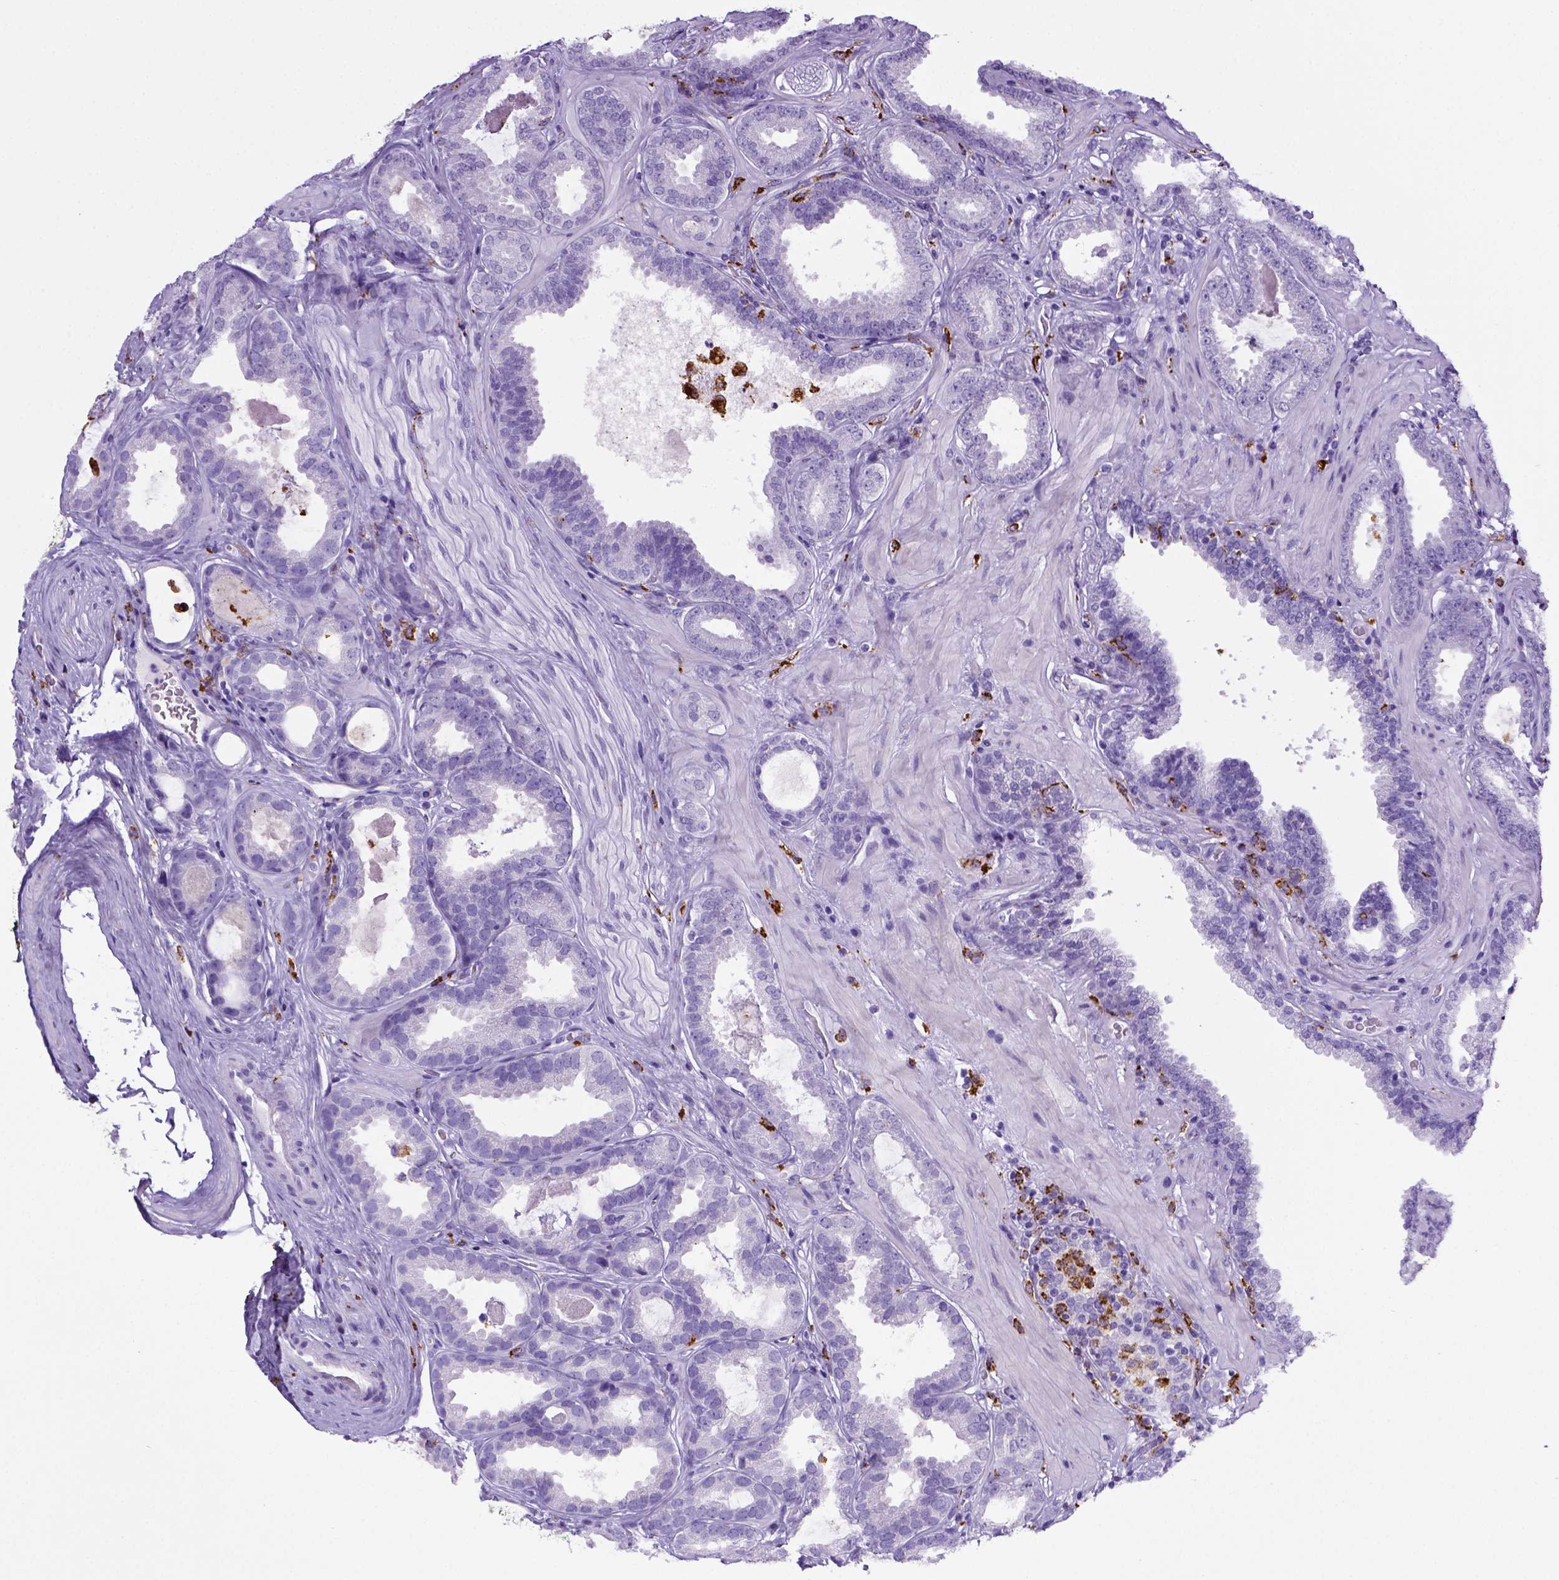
{"staining": {"intensity": "negative", "quantity": "none", "location": "none"}, "tissue": "prostate cancer", "cell_type": "Tumor cells", "image_type": "cancer", "snomed": [{"axis": "morphology", "description": "Adenocarcinoma, NOS"}, {"axis": "topography", "description": "Prostate"}], "caption": "IHC photomicrograph of human prostate adenocarcinoma stained for a protein (brown), which shows no expression in tumor cells.", "gene": "CD68", "patient": {"sex": "male", "age": 64}}